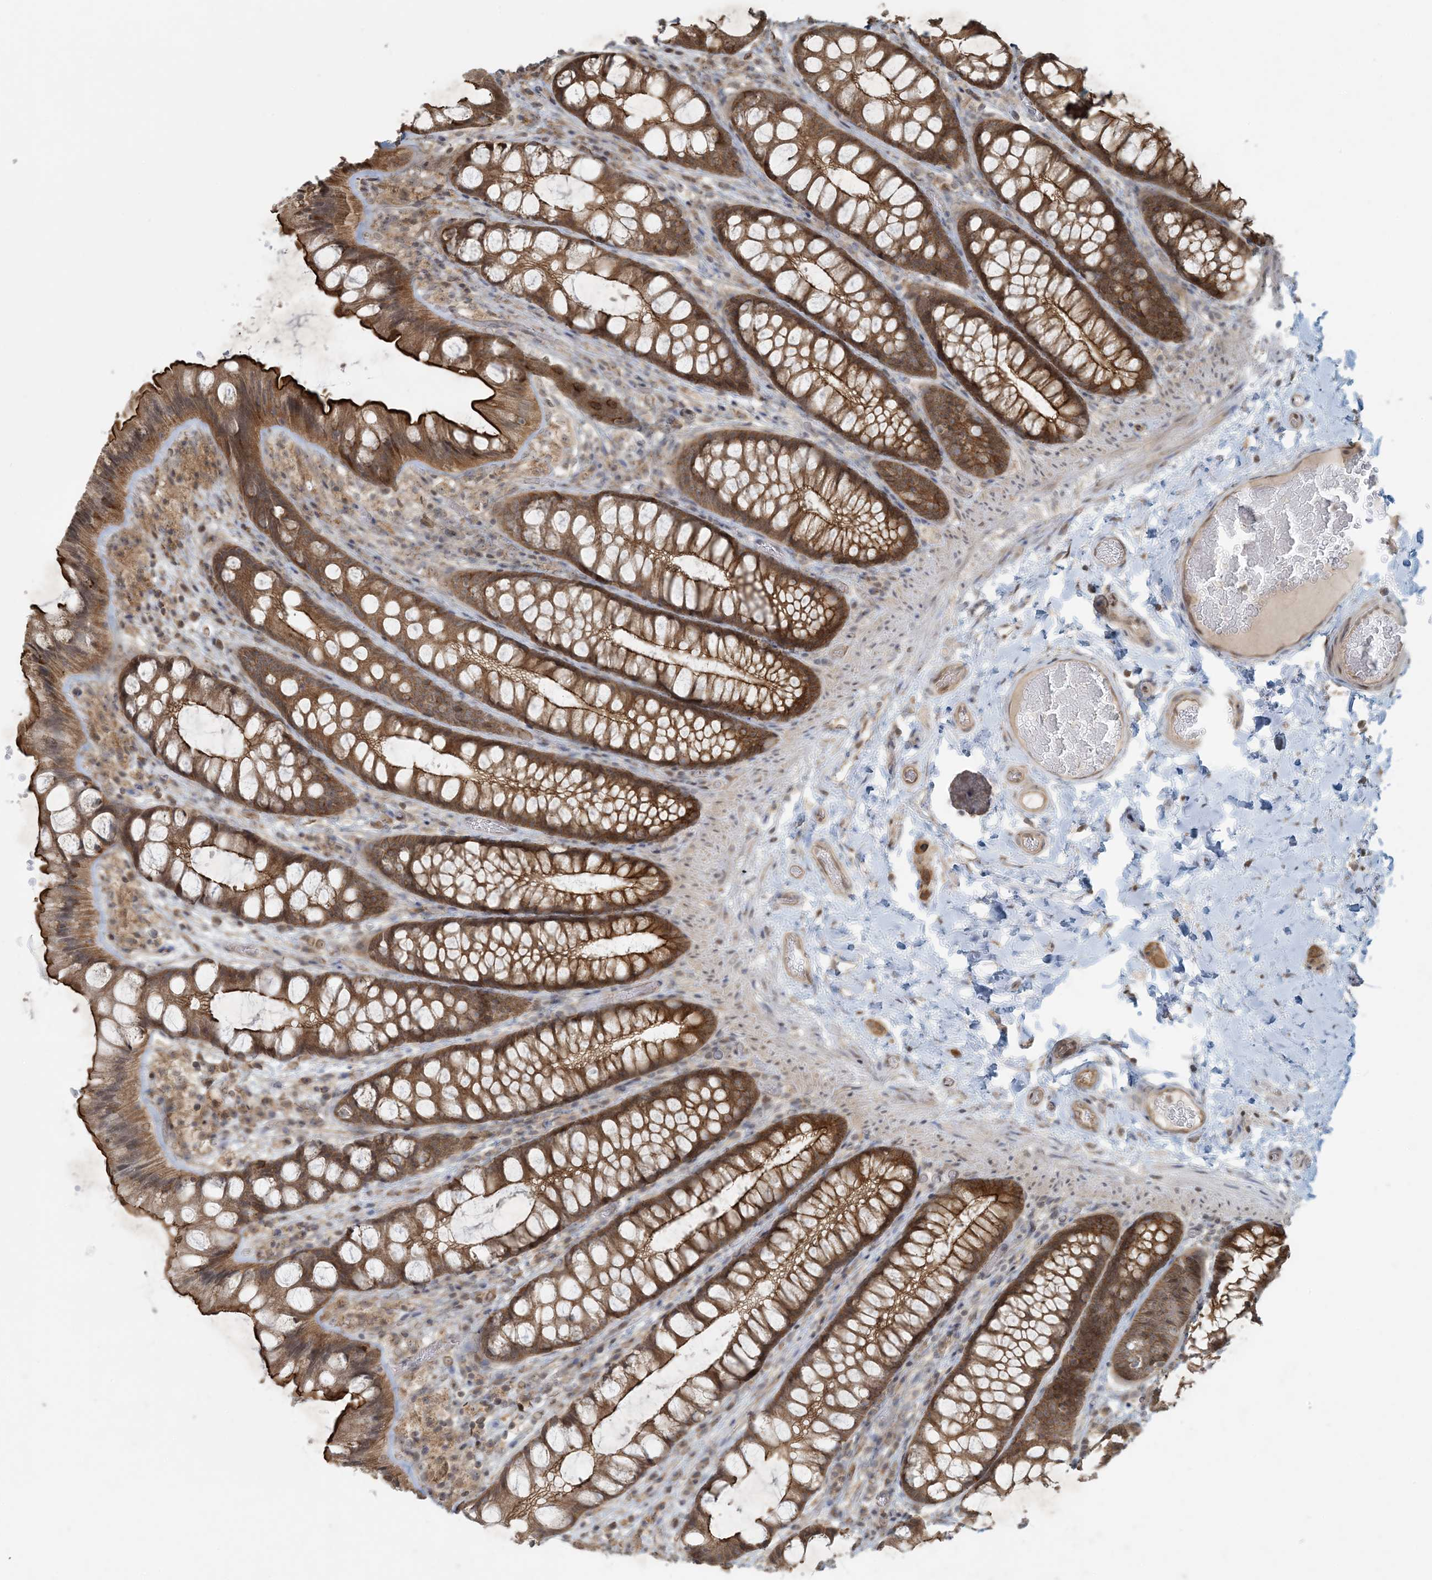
{"staining": {"intensity": "weak", "quantity": ">75%", "location": "cytoplasmic/membranous"}, "tissue": "colon", "cell_type": "Endothelial cells", "image_type": "normal", "snomed": [{"axis": "morphology", "description": "Normal tissue, NOS"}, {"axis": "topography", "description": "Colon"}], "caption": "Immunohistochemistry of unremarkable human colon shows low levels of weak cytoplasmic/membranous expression in about >75% of endothelial cells.", "gene": "BCORL1", "patient": {"sex": "male", "age": 47}}